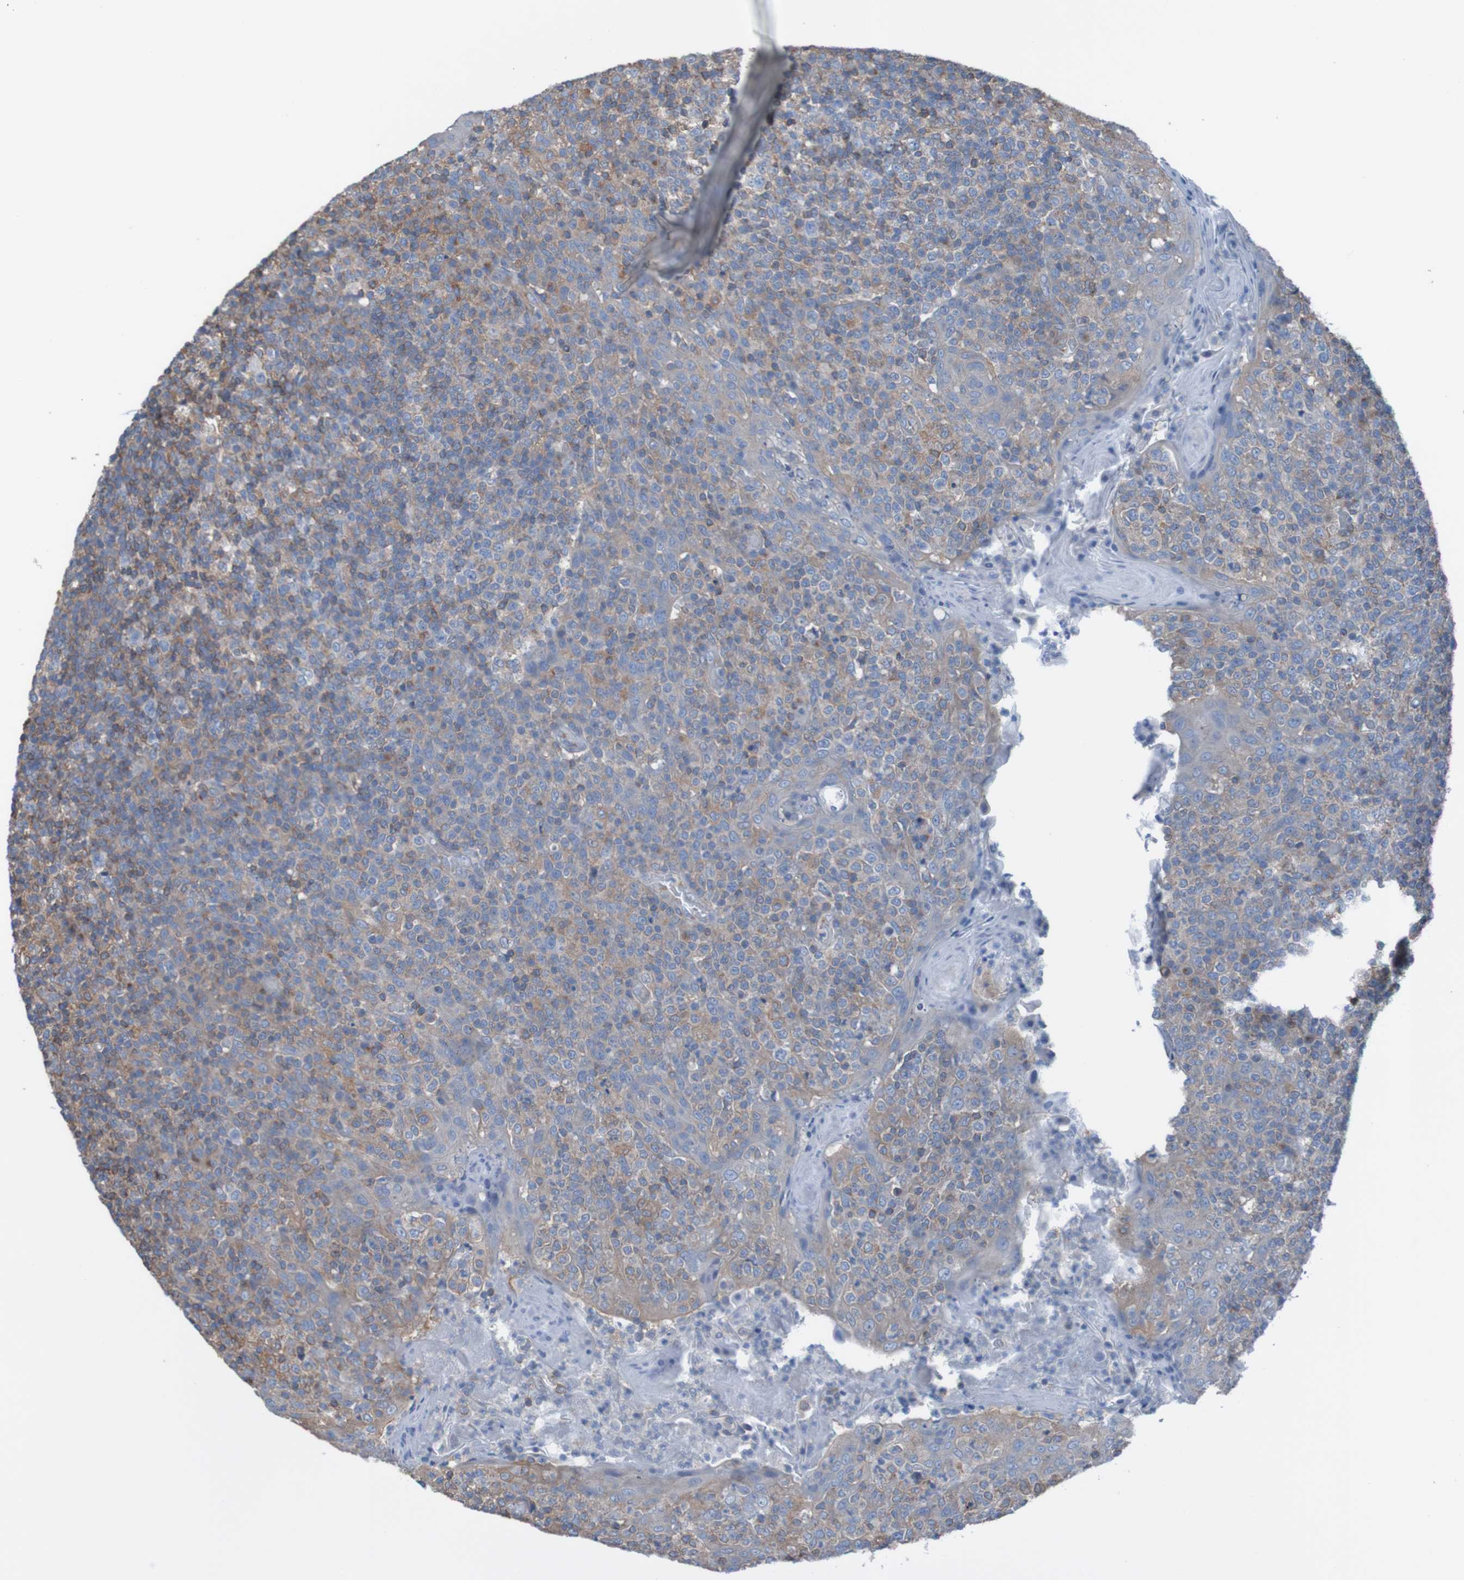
{"staining": {"intensity": "moderate", "quantity": ">75%", "location": "cytoplasmic/membranous"}, "tissue": "tonsil", "cell_type": "Germinal center cells", "image_type": "normal", "snomed": [{"axis": "morphology", "description": "Normal tissue, NOS"}, {"axis": "topography", "description": "Tonsil"}], "caption": "Germinal center cells display moderate cytoplasmic/membranous expression in approximately >75% of cells in unremarkable tonsil.", "gene": "MINAR1", "patient": {"sex": "female", "age": 19}}